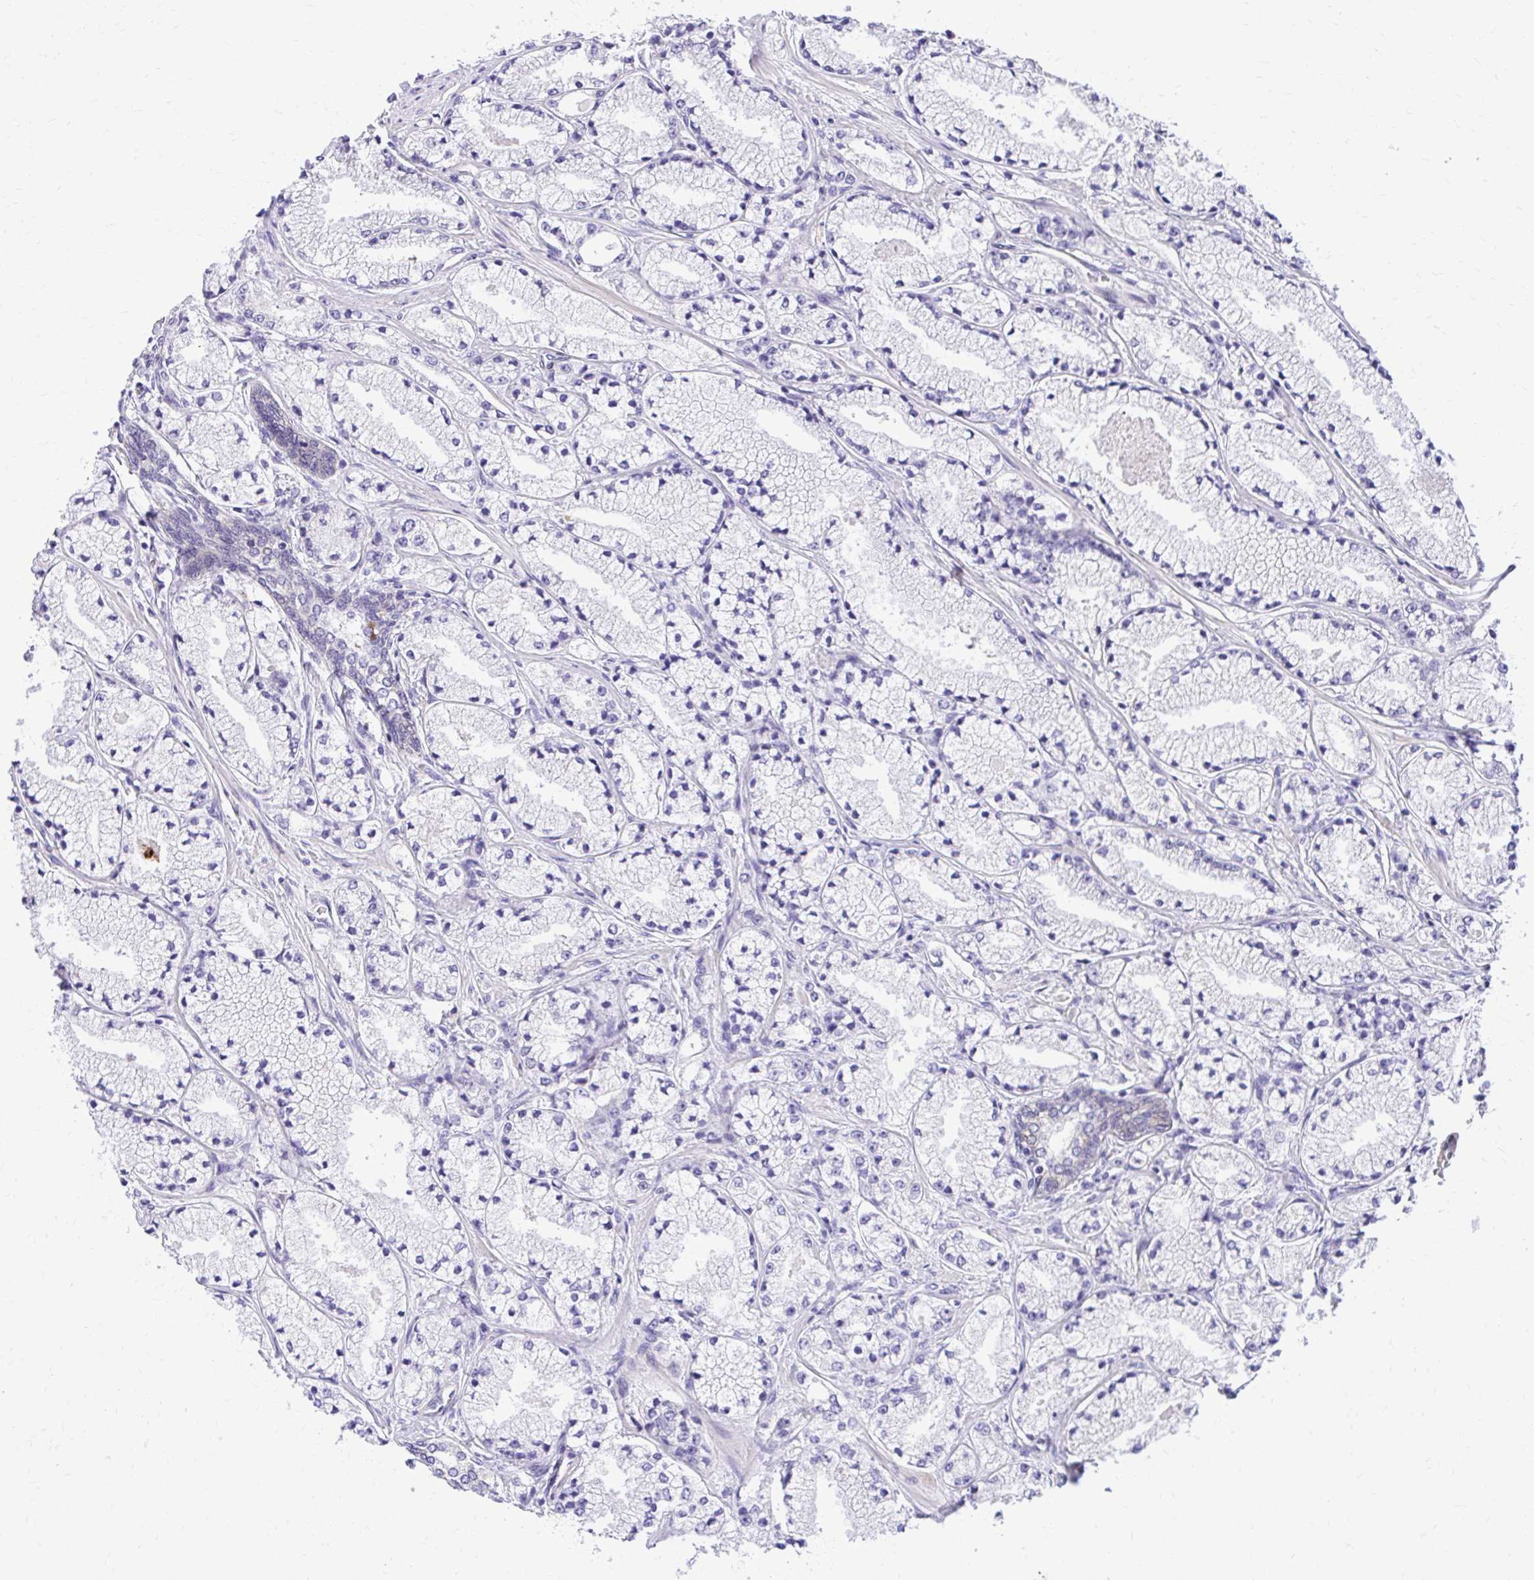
{"staining": {"intensity": "negative", "quantity": "none", "location": "none"}, "tissue": "prostate cancer", "cell_type": "Tumor cells", "image_type": "cancer", "snomed": [{"axis": "morphology", "description": "Adenocarcinoma, High grade"}, {"axis": "topography", "description": "Prostate"}], "caption": "A micrograph of prostate high-grade adenocarcinoma stained for a protein demonstrates no brown staining in tumor cells.", "gene": "ADAMTSL1", "patient": {"sex": "male", "age": 63}}